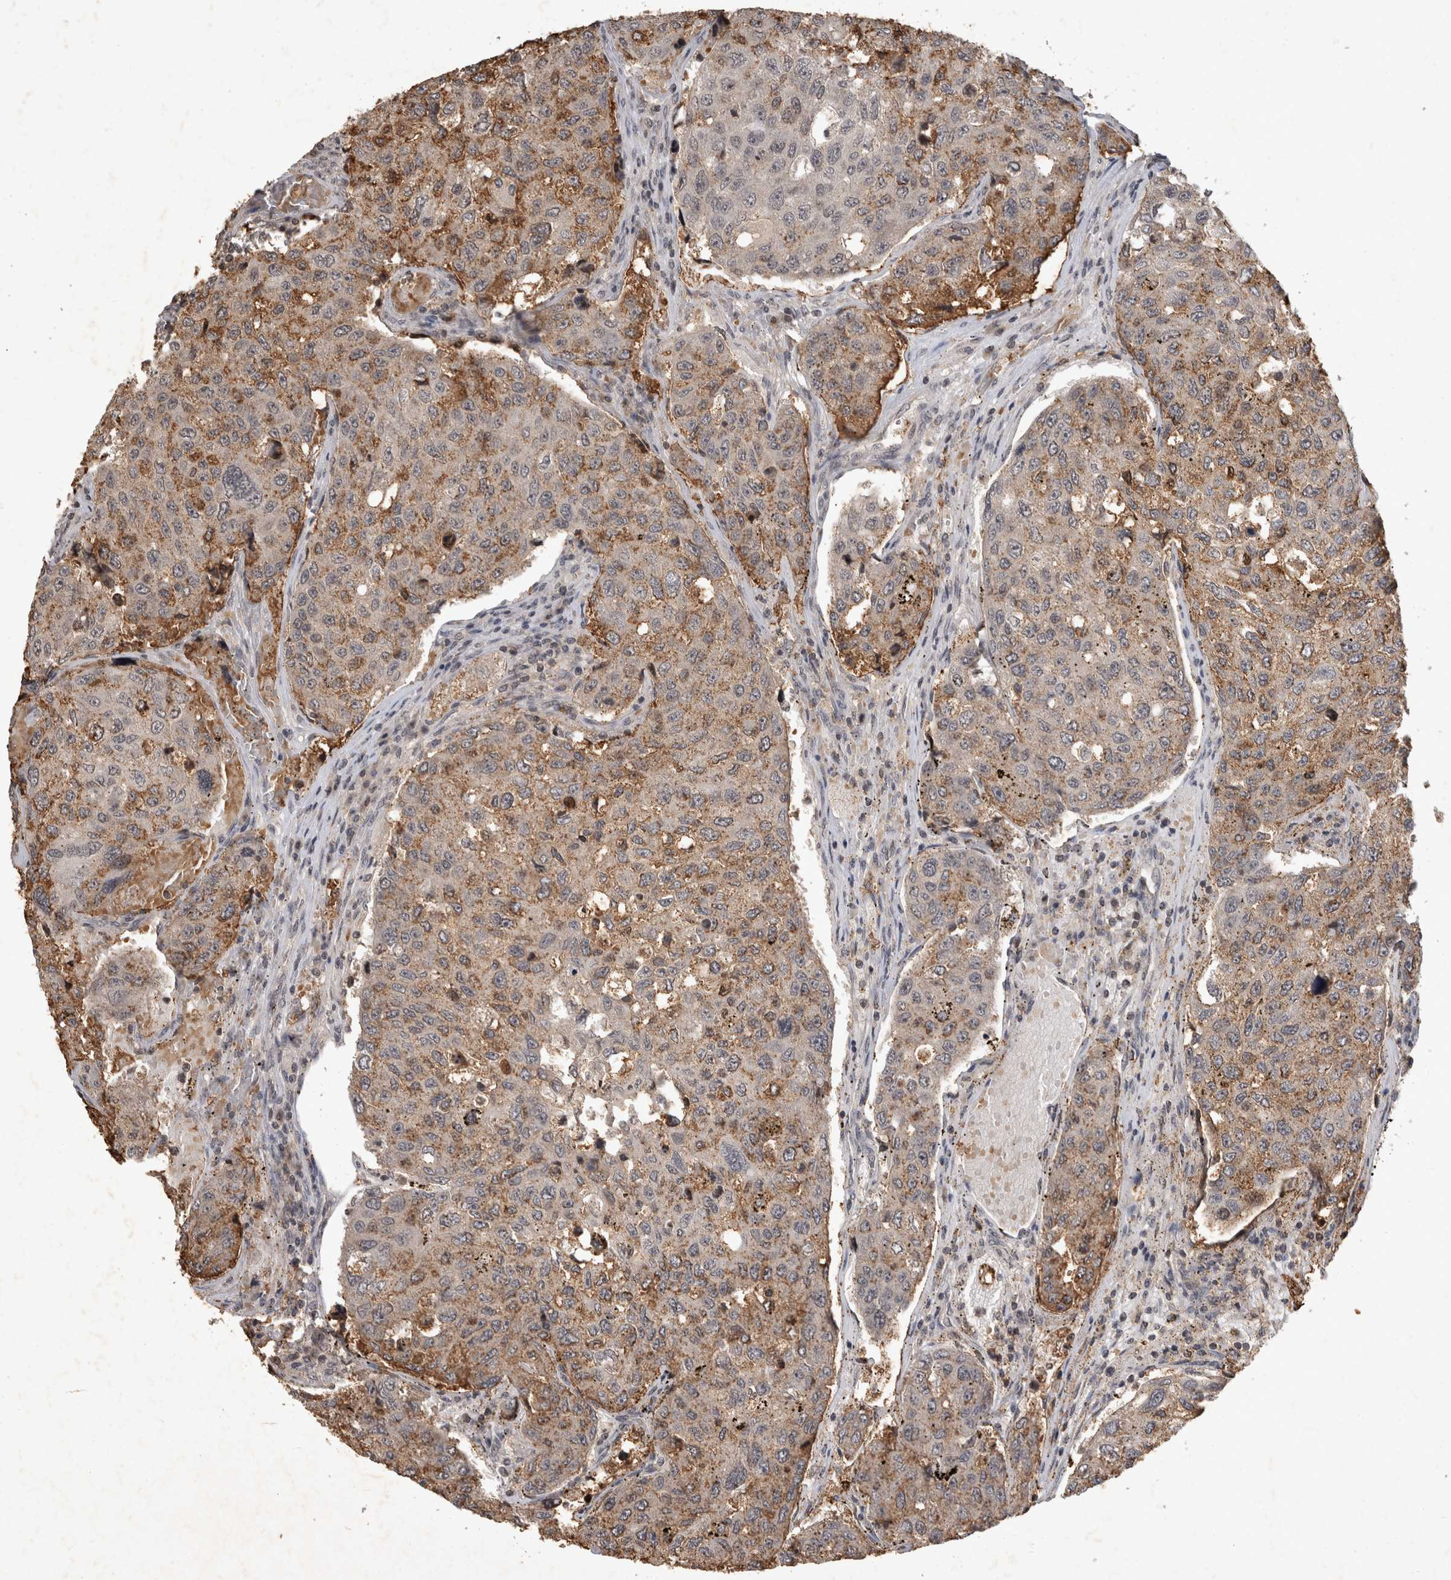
{"staining": {"intensity": "moderate", "quantity": ">75%", "location": "cytoplasmic/membranous"}, "tissue": "urothelial cancer", "cell_type": "Tumor cells", "image_type": "cancer", "snomed": [{"axis": "morphology", "description": "Urothelial carcinoma, High grade"}, {"axis": "topography", "description": "Lymph node"}, {"axis": "topography", "description": "Urinary bladder"}], "caption": "Urothelial carcinoma (high-grade) was stained to show a protein in brown. There is medium levels of moderate cytoplasmic/membranous expression in approximately >75% of tumor cells. (DAB (3,3'-diaminobenzidine) = brown stain, brightfield microscopy at high magnification).", "gene": "HRK", "patient": {"sex": "male", "age": 51}}